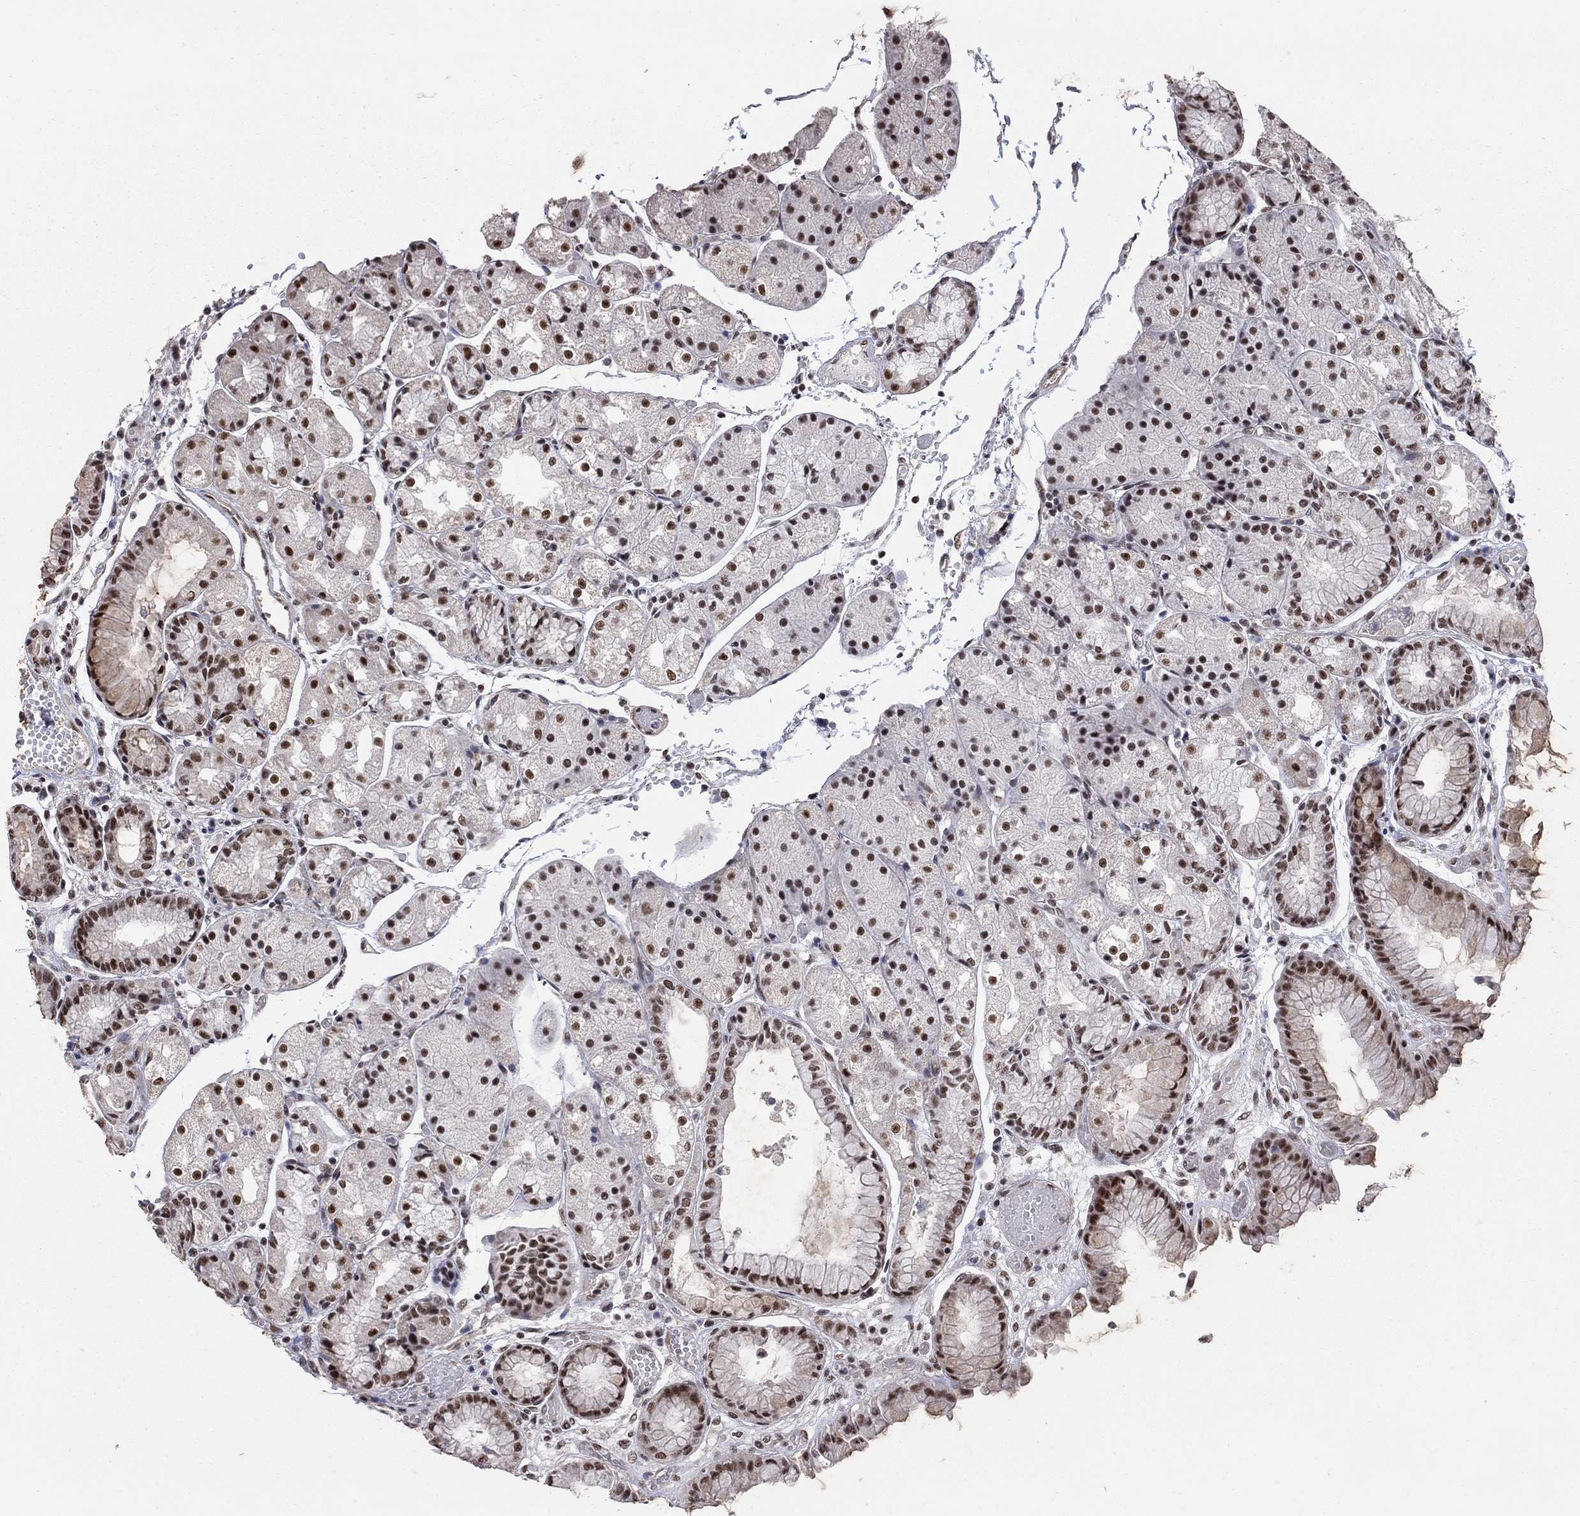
{"staining": {"intensity": "moderate", "quantity": "25%-75%", "location": "nuclear"}, "tissue": "stomach", "cell_type": "Glandular cells", "image_type": "normal", "snomed": [{"axis": "morphology", "description": "Normal tissue, NOS"}, {"axis": "topography", "description": "Stomach, upper"}], "caption": "The micrograph exhibits immunohistochemical staining of benign stomach. There is moderate nuclear positivity is identified in about 25%-75% of glandular cells.", "gene": "PNISR", "patient": {"sex": "male", "age": 72}}